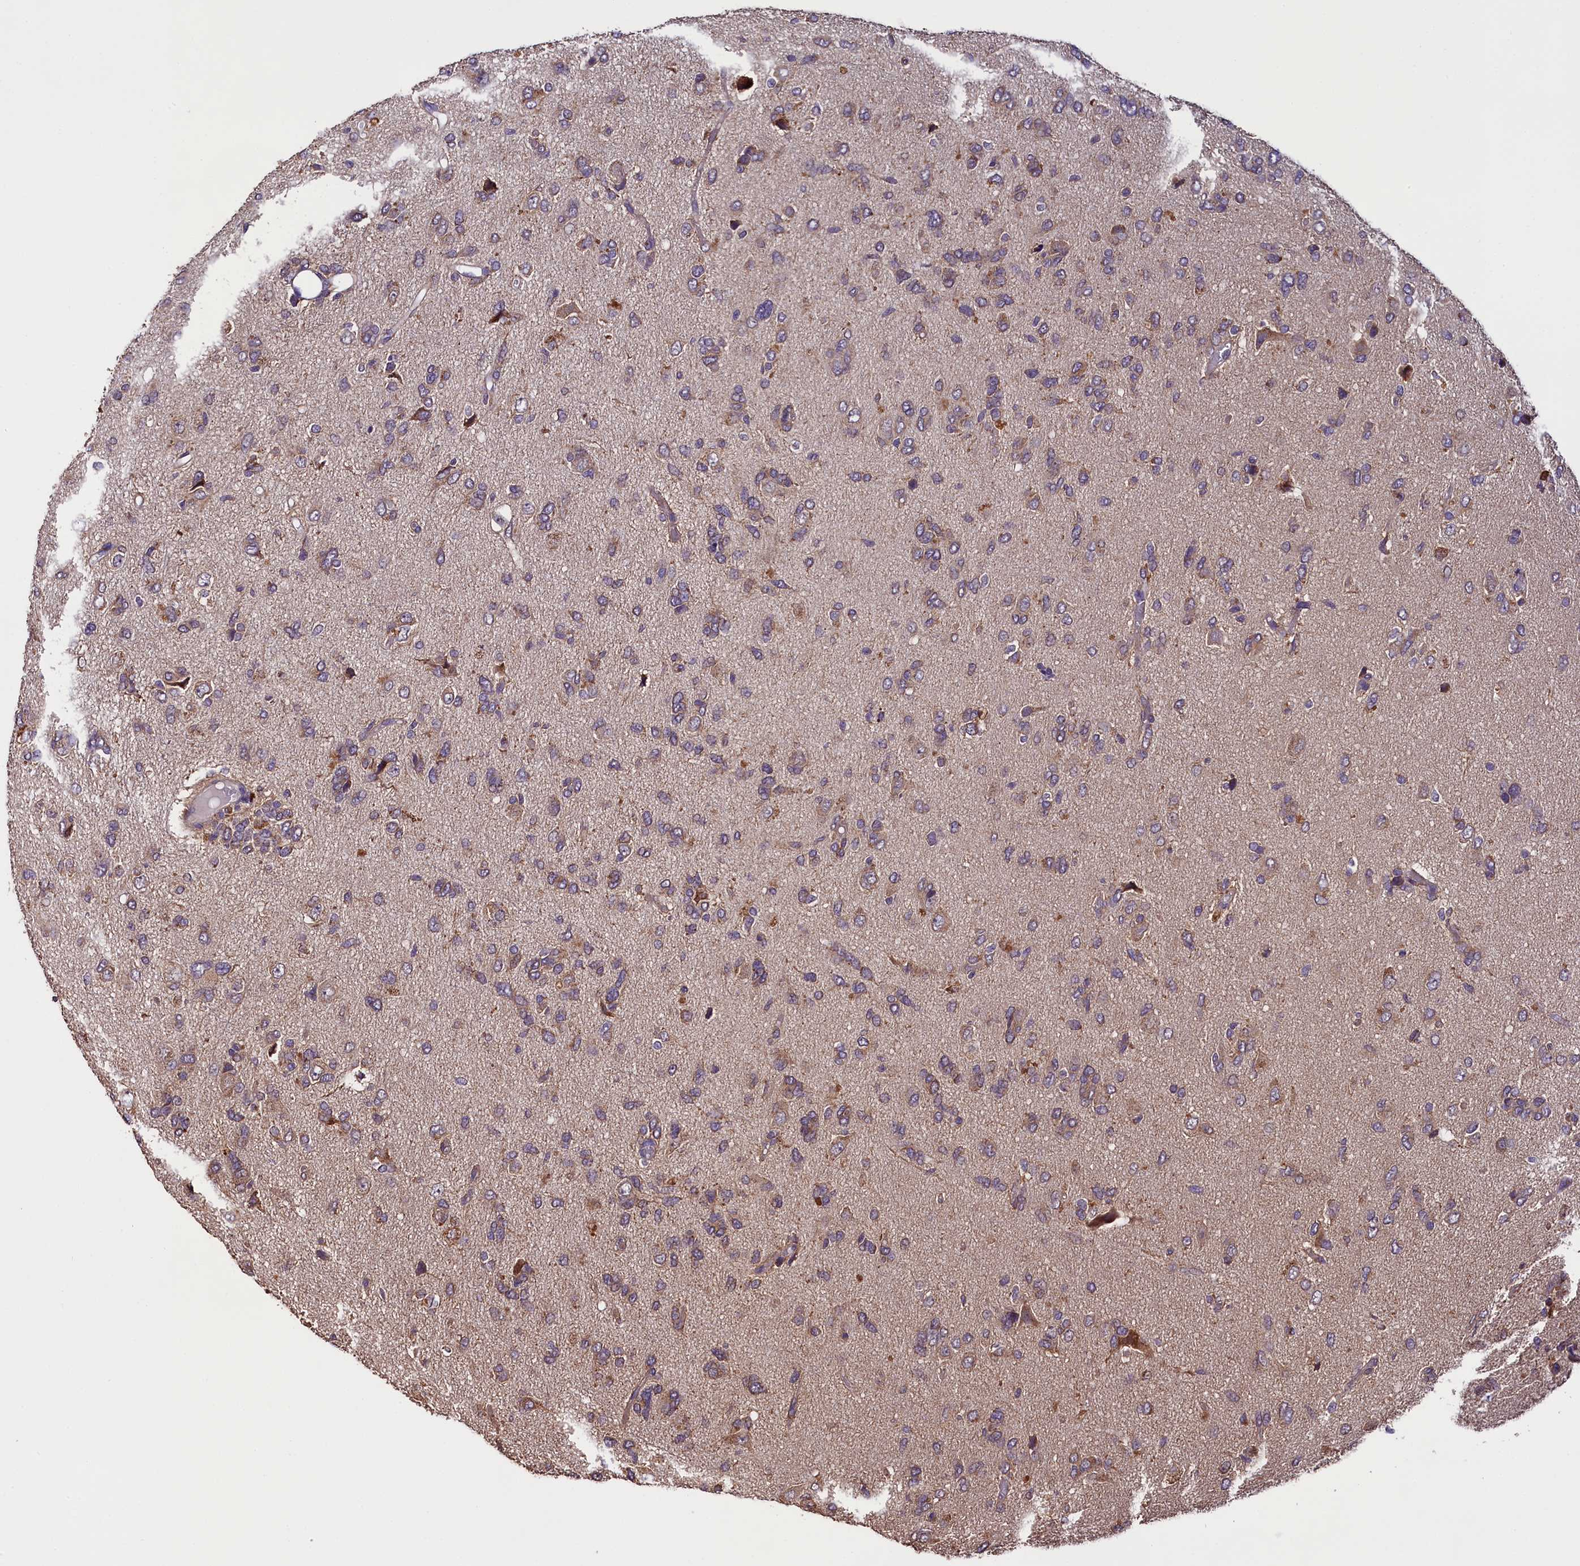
{"staining": {"intensity": "weak", "quantity": "25%-75%", "location": "cytoplasmic/membranous"}, "tissue": "glioma", "cell_type": "Tumor cells", "image_type": "cancer", "snomed": [{"axis": "morphology", "description": "Glioma, malignant, High grade"}, {"axis": "topography", "description": "Brain"}], "caption": "Immunohistochemistry (DAB) staining of glioma exhibits weak cytoplasmic/membranous protein expression in approximately 25%-75% of tumor cells. Ihc stains the protein in brown and the nuclei are stained blue.", "gene": "ENKD1", "patient": {"sex": "female", "age": 59}}